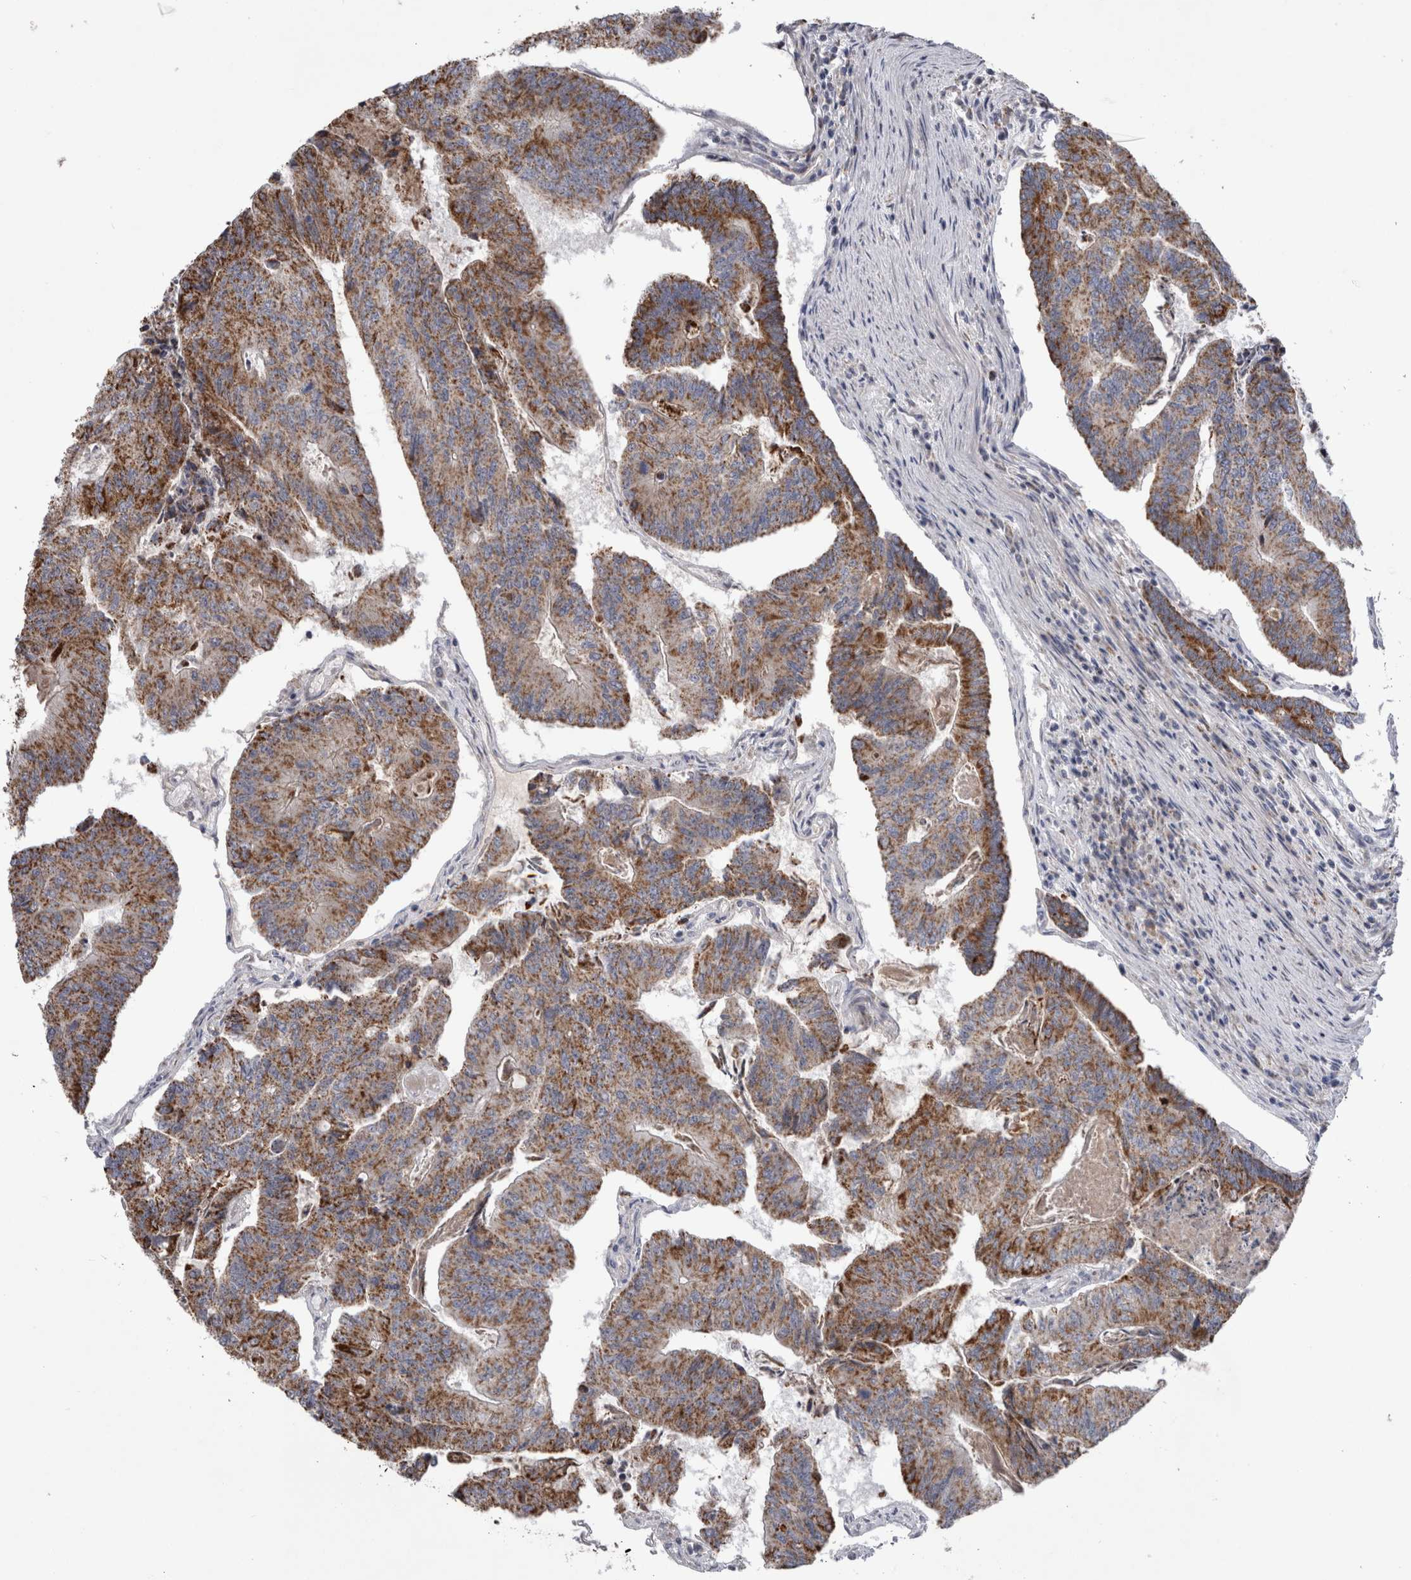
{"staining": {"intensity": "moderate", "quantity": ">75%", "location": "cytoplasmic/membranous"}, "tissue": "colorectal cancer", "cell_type": "Tumor cells", "image_type": "cancer", "snomed": [{"axis": "morphology", "description": "Adenocarcinoma, NOS"}, {"axis": "topography", "description": "Colon"}], "caption": "Colorectal cancer was stained to show a protein in brown. There is medium levels of moderate cytoplasmic/membranous expression in about >75% of tumor cells.", "gene": "HDHD3", "patient": {"sex": "female", "age": 67}}